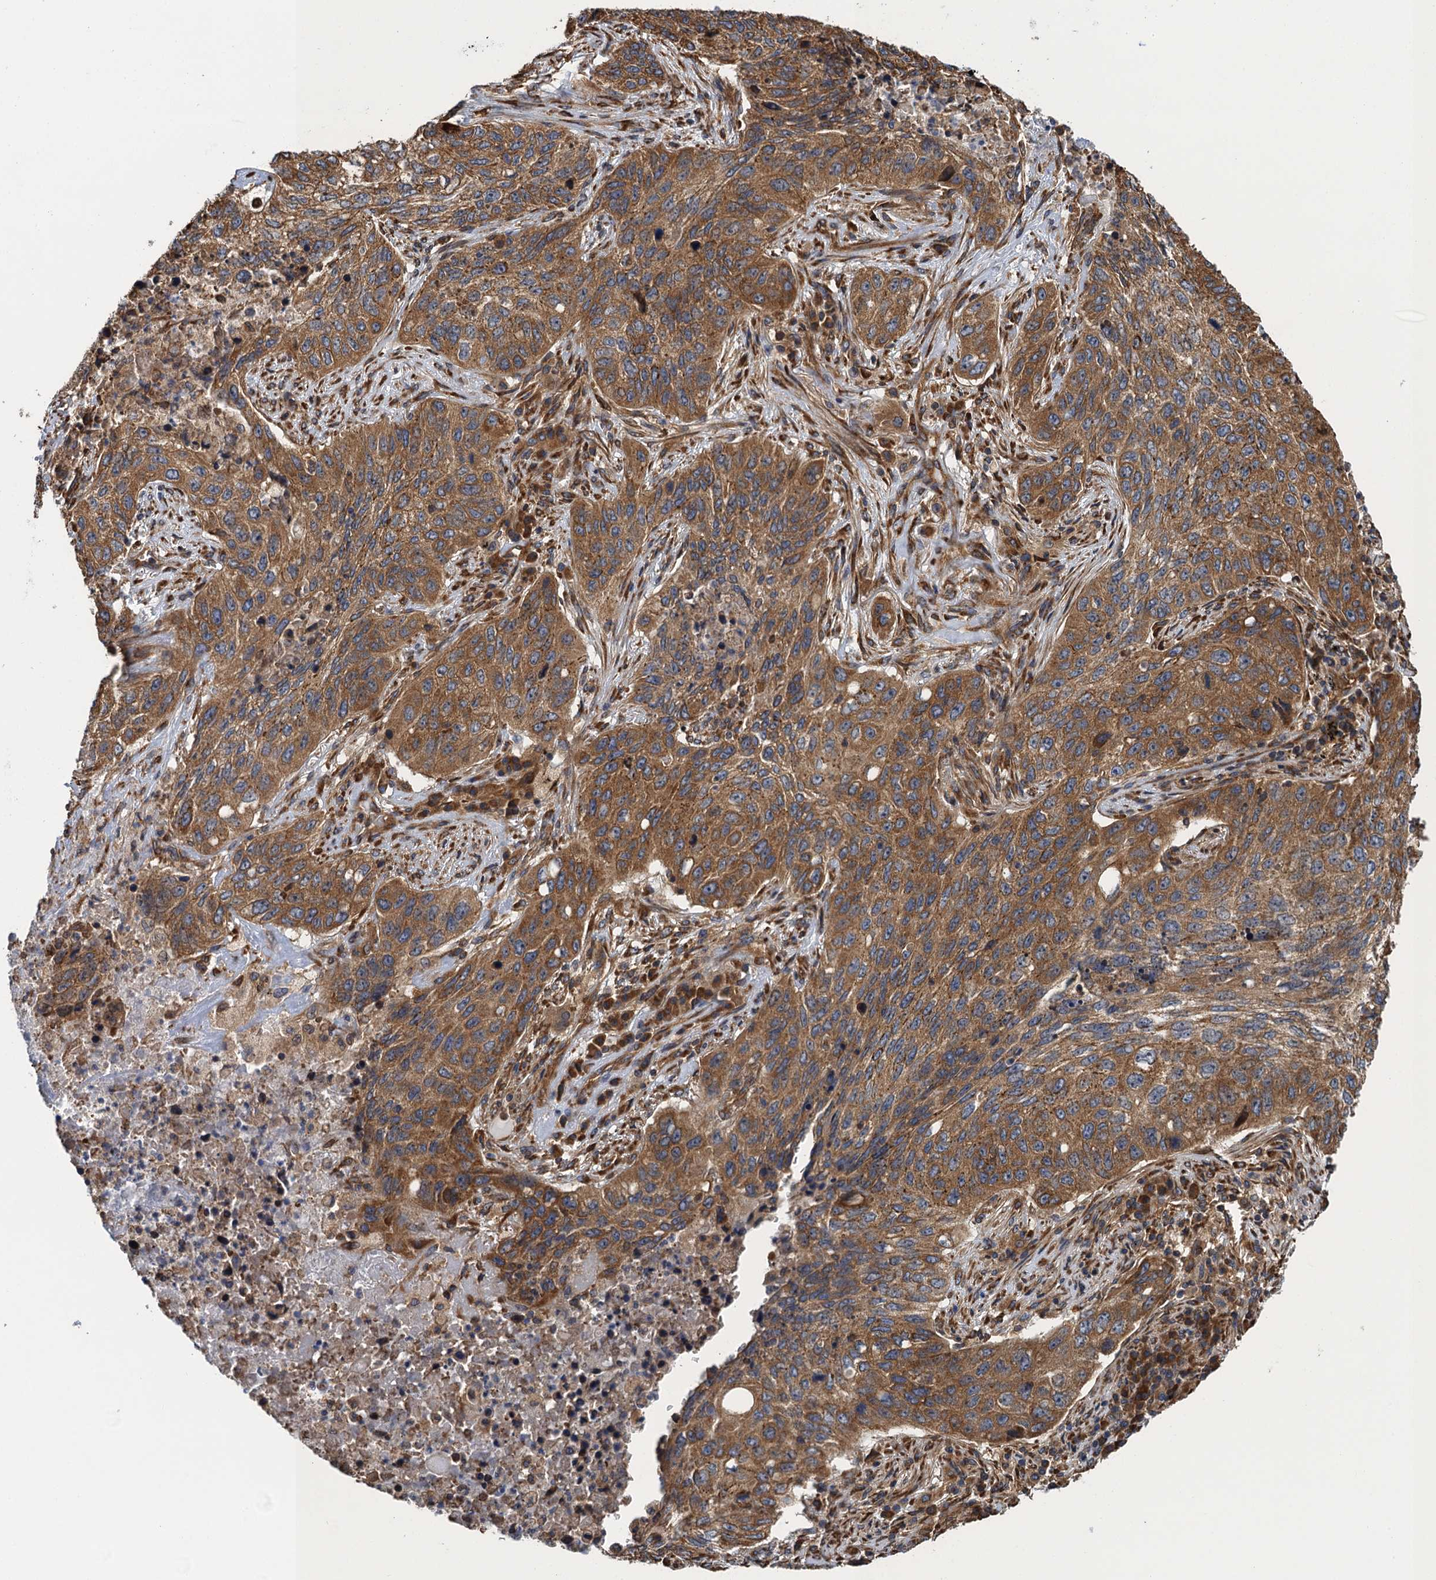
{"staining": {"intensity": "moderate", "quantity": ">75%", "location": "cytoplasmic/membranous"}, "tissue": "lung cancer", "cell_type": "Tumor cells", "image_type": "cancer", "snomed": [{"axis": "morphology", "description": "Squamous cell carcinoma, NOS"}, {"axis": "topography", "description": "Lung"}], "caption": "DAB (3,3'-diaminobenzidine) immunohistochemical staining of lung squamous cell carcinoma displays moderate cytoplasmic/membranous protein staining in about >75% of tumor cells.", "gene": "MDM1", "patient": {"sex": "female", "age": 63}}